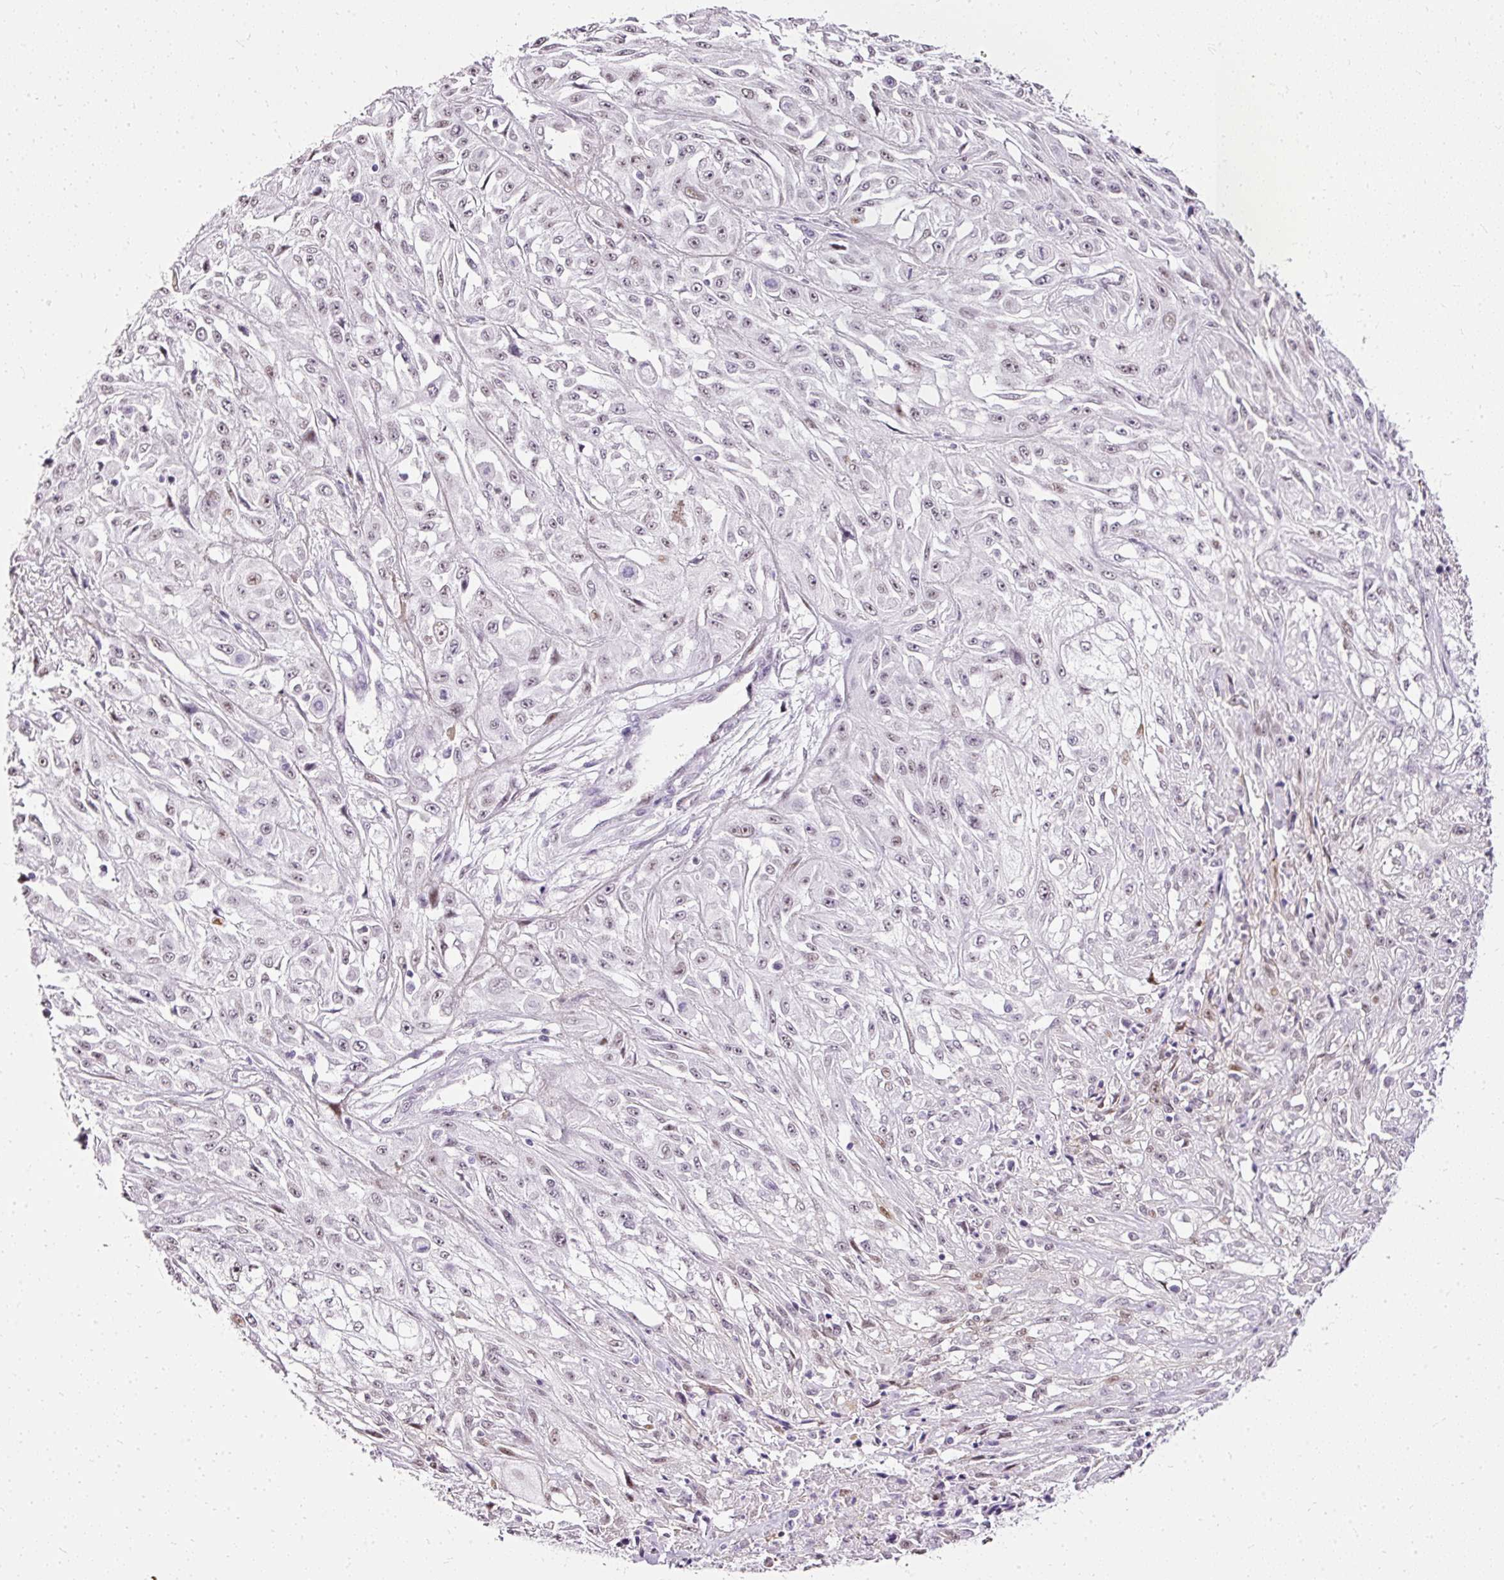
{"staining": {"intensity": "weak", "quantity": ">75%", "location": "nuclear"}, "tissue": "skin cancer", "cell_type": "Tumor cells", "image_type": "cancer", "snomed": [{"axis": "morphology", "description": "Squamous cell carcinoma, NOS"}, {"axis": "morphology", "description": "Squamous cell carcinoma, metastatic, NOS"}, {"axis": "topography", "description": "Skin"}, {"axis": "topography", "description": "Lymph node"}], "caption": "Immunohistochemical staining of skin metastatic squamous cell carcinoma reveals low levels of weak nuclear protein staining in about >75% of tumor cells. The protein is shown in brown color, while the nuclei are stained blue.", "gene": "PDE6B", "patient": {"sex": "male", "age": 75}}